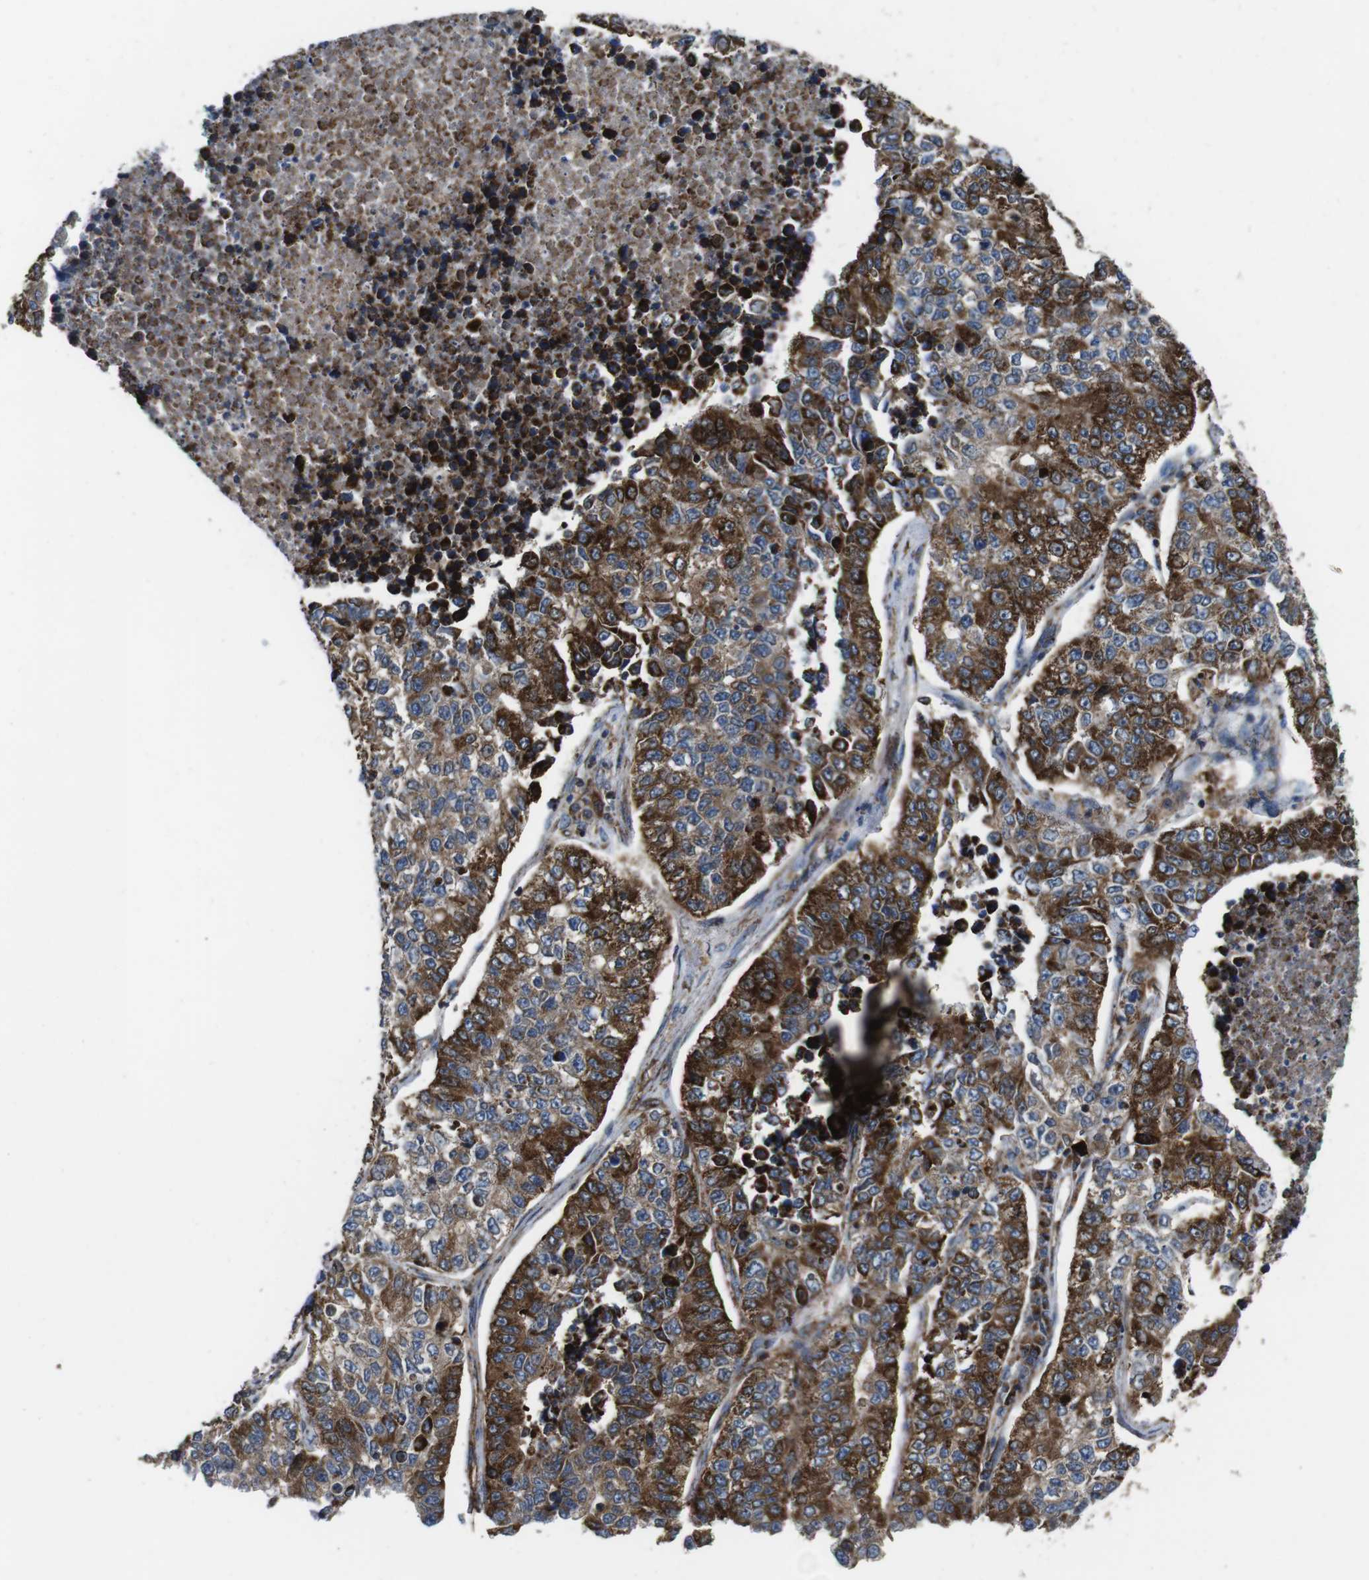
{"staining": {"intensity": "moderate", "quantity": ">75%", "location": "cytoplasmic/membranous"}, "tissue": "lung cancer", "cell_type": "Tumor cells", "image_type": "cancer", "snomed": [{"axis": "morphology", "description": "Adenocarcinoma, NOS"}, {"axis": "topography", "description": "Lung"}], "caption": "Human adenocarcinoma (lung) stained for a protein (brown) demonstrates moderate cytoplasmic/membranous positive expression in about >75% of tumor cells.", "gene": "HK1", "patient": {"sex": "male", "age": 49}}